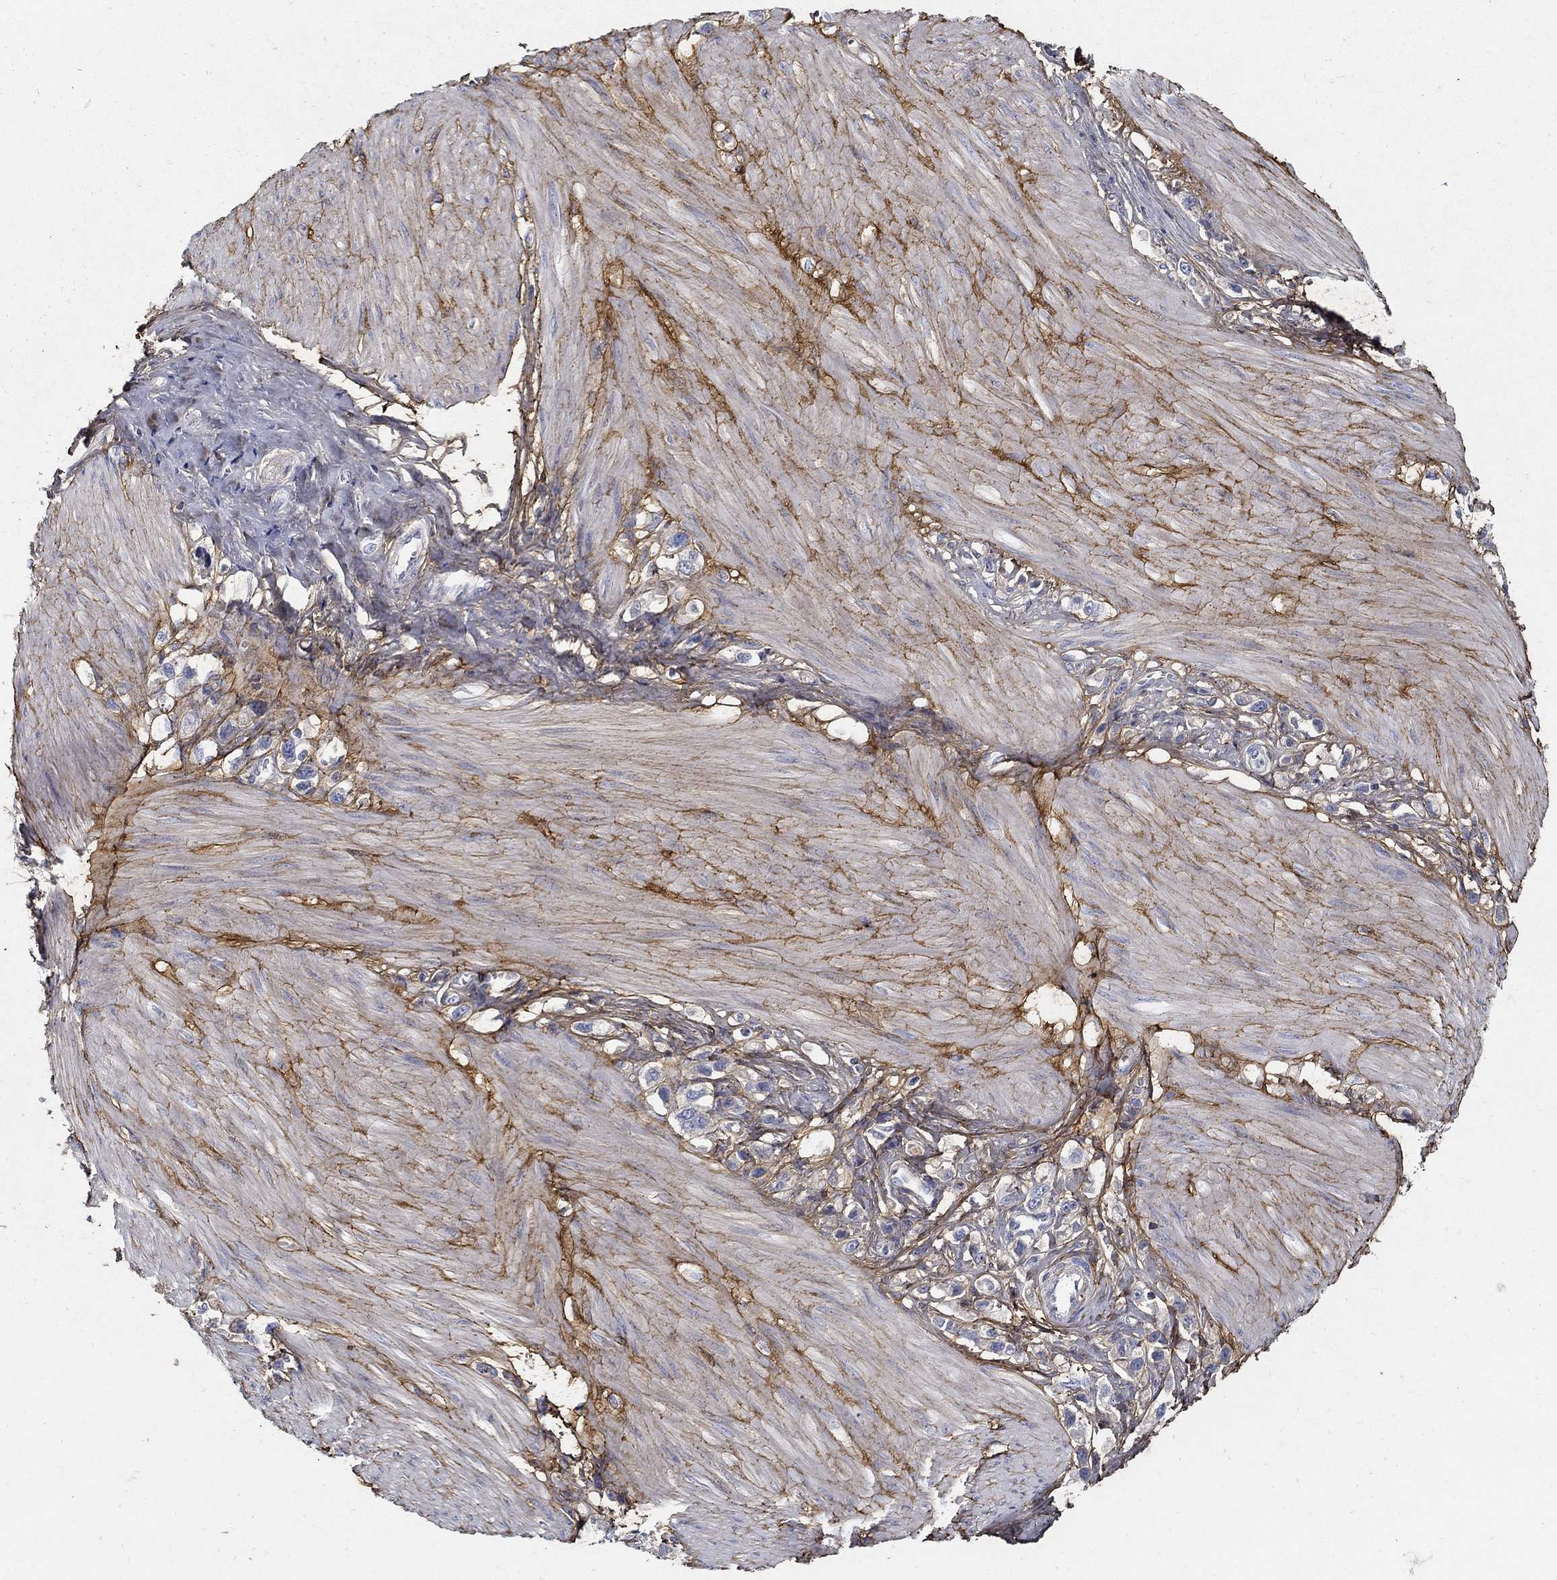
{"staining": {"intensity": "negative", "quantity": "none", "location": "none"}, "tissue": "stomach cancer", "cell_type": "Tumor cells", "image_type": "cancer", "snomed": [{"axis": "morphology", "description": "Normal tissue, NOS"}, {"axis": "morphology", "description": "Adenocarcinoma, NOS"}, {"axis": "morphology", "description": "Adenocarcinoma, High grade"}, {"axis": "topography", "description": "Stomach, upper"}, {"axis": "topography", "description": "Stomach"}], "caption": "This micrograph is of stomach cancer (adenocarcinoma (high-grade)) stained with immunohistochemistry (IHC) to label a protein in brown with the nuclei are counter-stained blue. There is no positivity in tumor cells.", "gene": "TGFBI", "patient": {"sex": "female", "age": 65}}